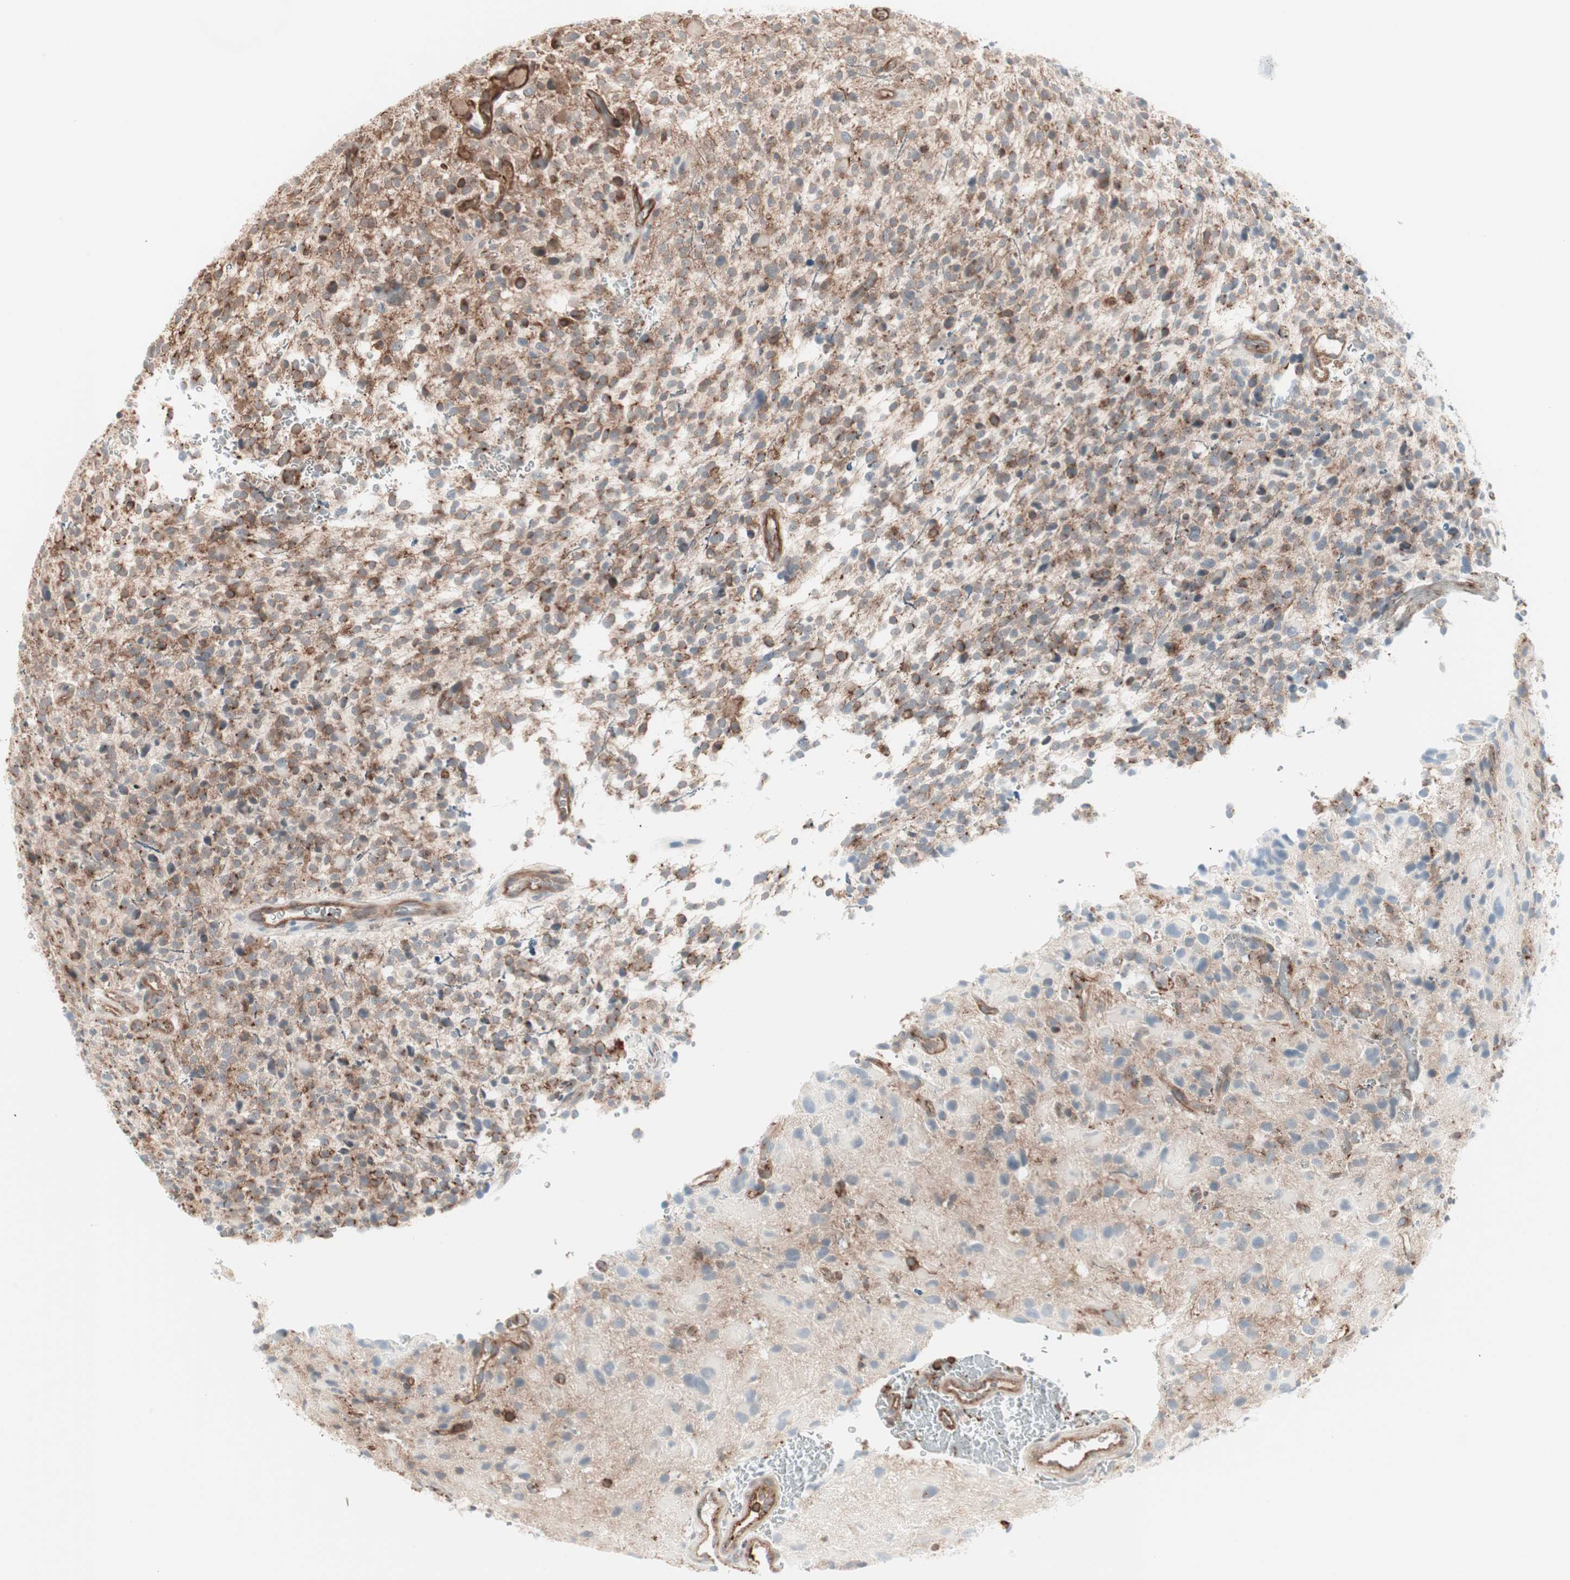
{"staining": {"intensity": "moderate", "quantity": "25%-75%", "location": "cytoplasmic/membranous"}, "tissue": "glioma", "cell_type": "Tumor cells", "image_type": "cancer", "snomed": [{"axis": "morphology", "description": "Glioma, malignant, High grade"}, {"axis": "topography", "description": "Brain"}], "caption": "Brown immunohistochemical staining in human malignant glioma (high-grade) displays moderate cytoplasmic/membranous positivity in about 25%-75% of tumor cells. (brown staining indicates protein expression, while blue staining denotes nuclei).", "gene": "TCP11L1", "patient": {"sex": "male", "age": 48}}